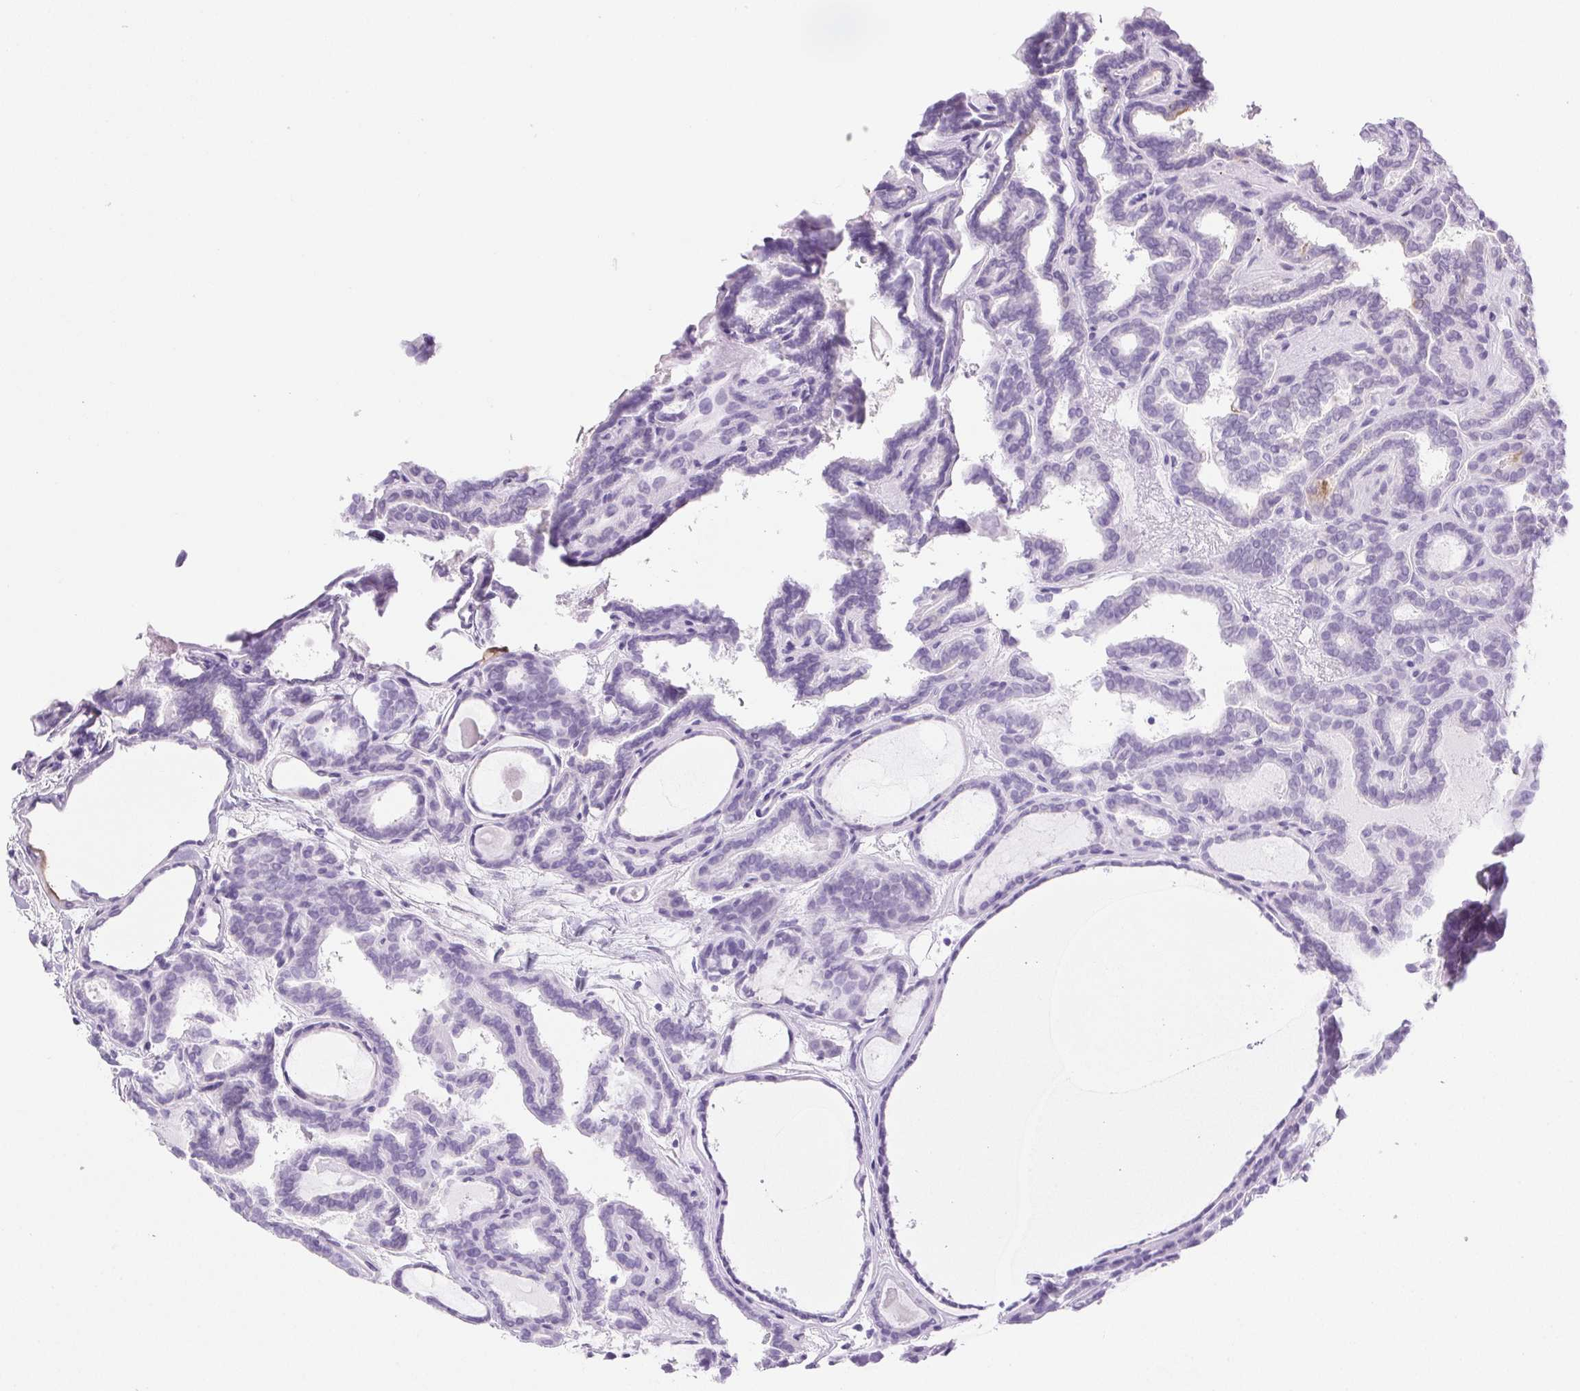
{"staining": {"intensity": "negative", "quantity": "none", "location": "none"}, "tissue": "thyroid cancer", "cell_type": "Tumor cells", "image_type": "cancer", "snomed": [{"axis": "morphology", "description": "Papillary adenocarcinoma, NOS"}, {"axis": "topography", "description": "Thyroid gland"}], "caption": "This is an immunohistochemistry (IHC) histopathology image of human thyroid cancer. There is no positivity in tumor cells.", "gene": "HLA-G", "patient": {"sex": "female", "age": 46}}